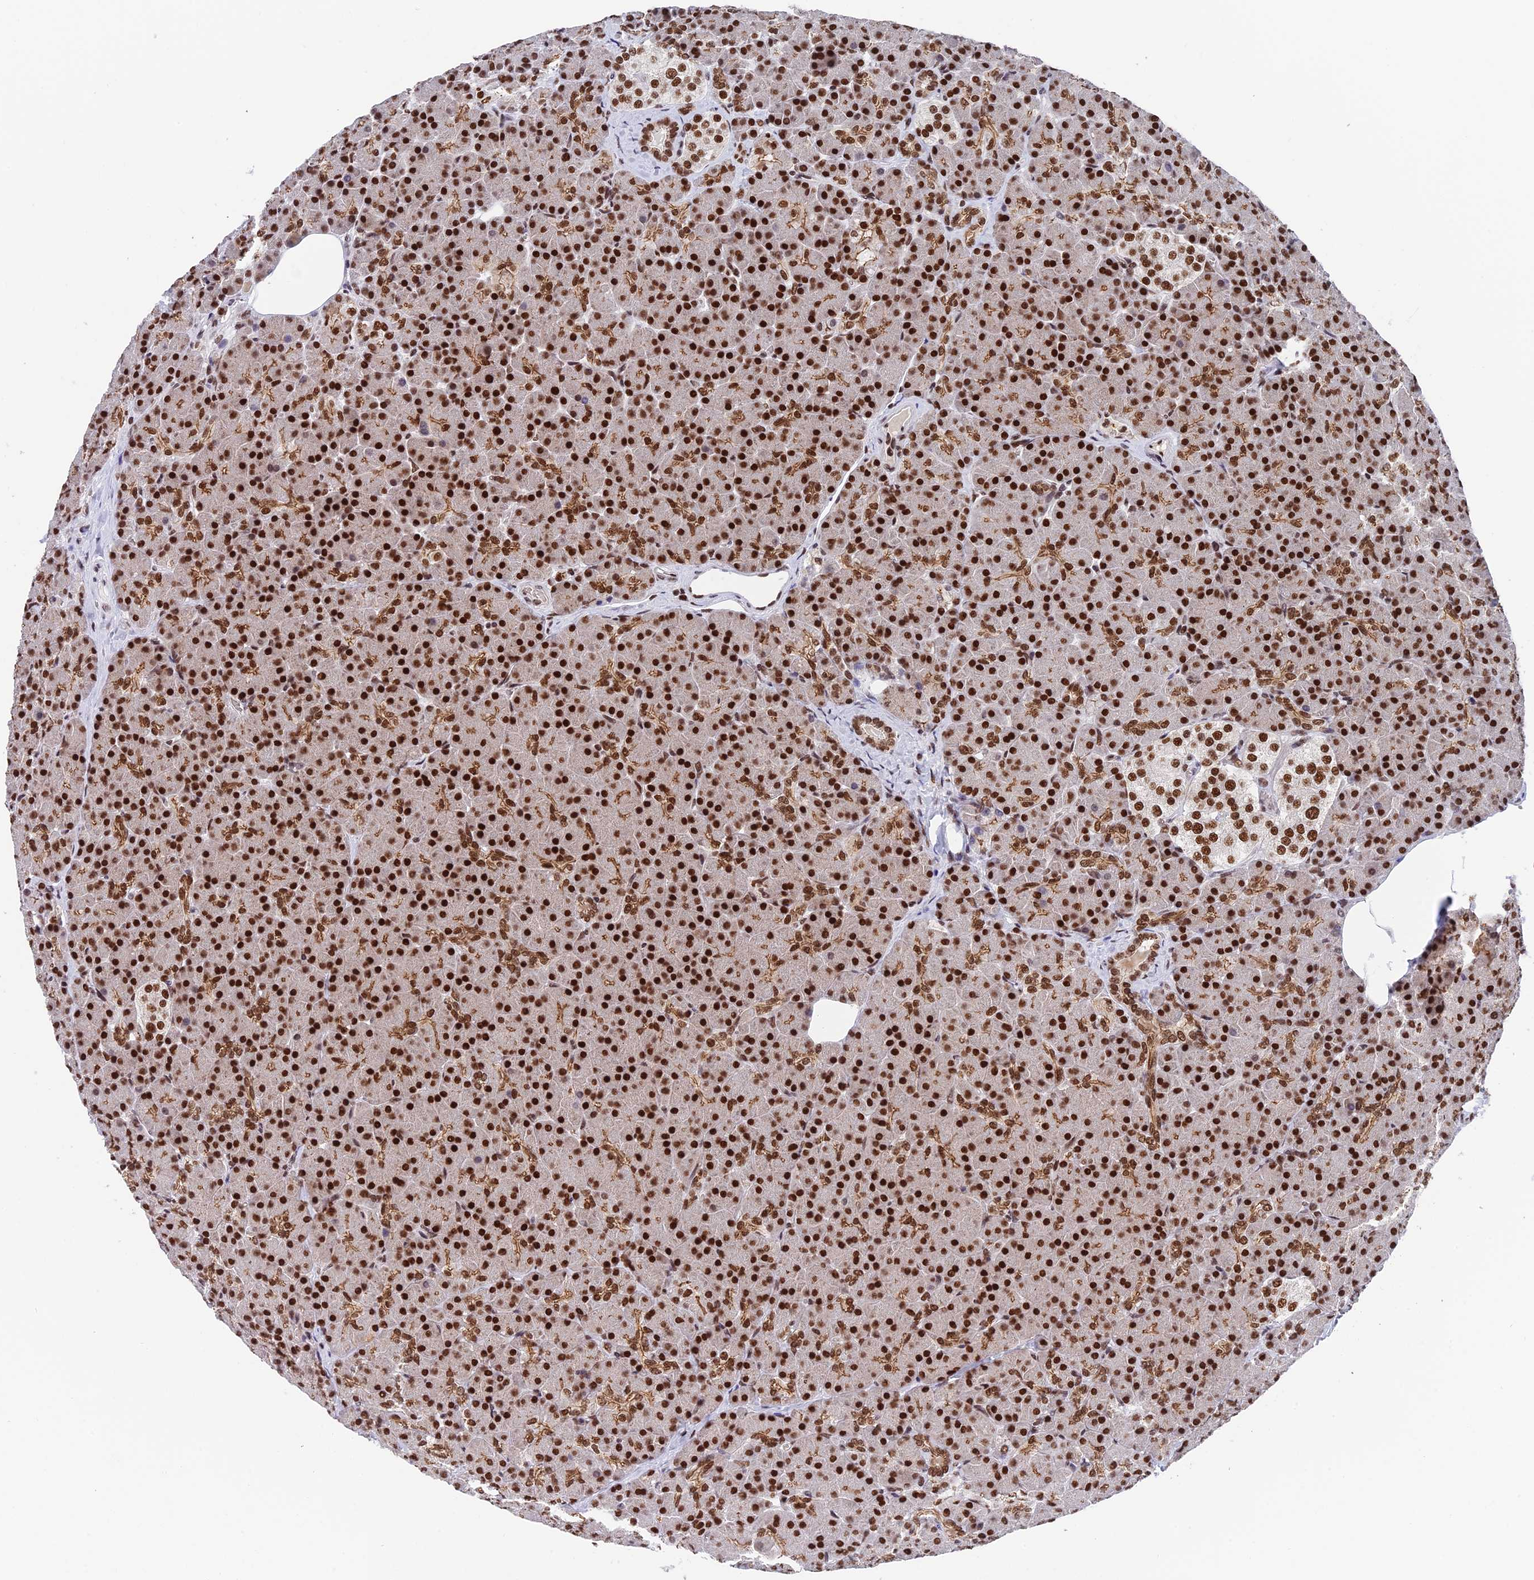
{"staining": {"intensity": "strong", "quantity": ">75%", "location": "nuclear"}, "tissue": "pancreas", "cell_type": "Exocrine glandular cells", "image_type": "normal", "snomed": [{"axis": "morphology", "description": "Normal tissue, NOS"}, {"axis": "topography", "description": "Pancreas"}], "caption": "DAB (3,3'-diaminobenzidine) immunohistochemical staining of benign pancreas reveals strong nuclear protein positivity in approximately >75% of exocrine glandular cells.", "gene": "EEF1AKMT3", "patient": {"sex": "female", "age": 43}}